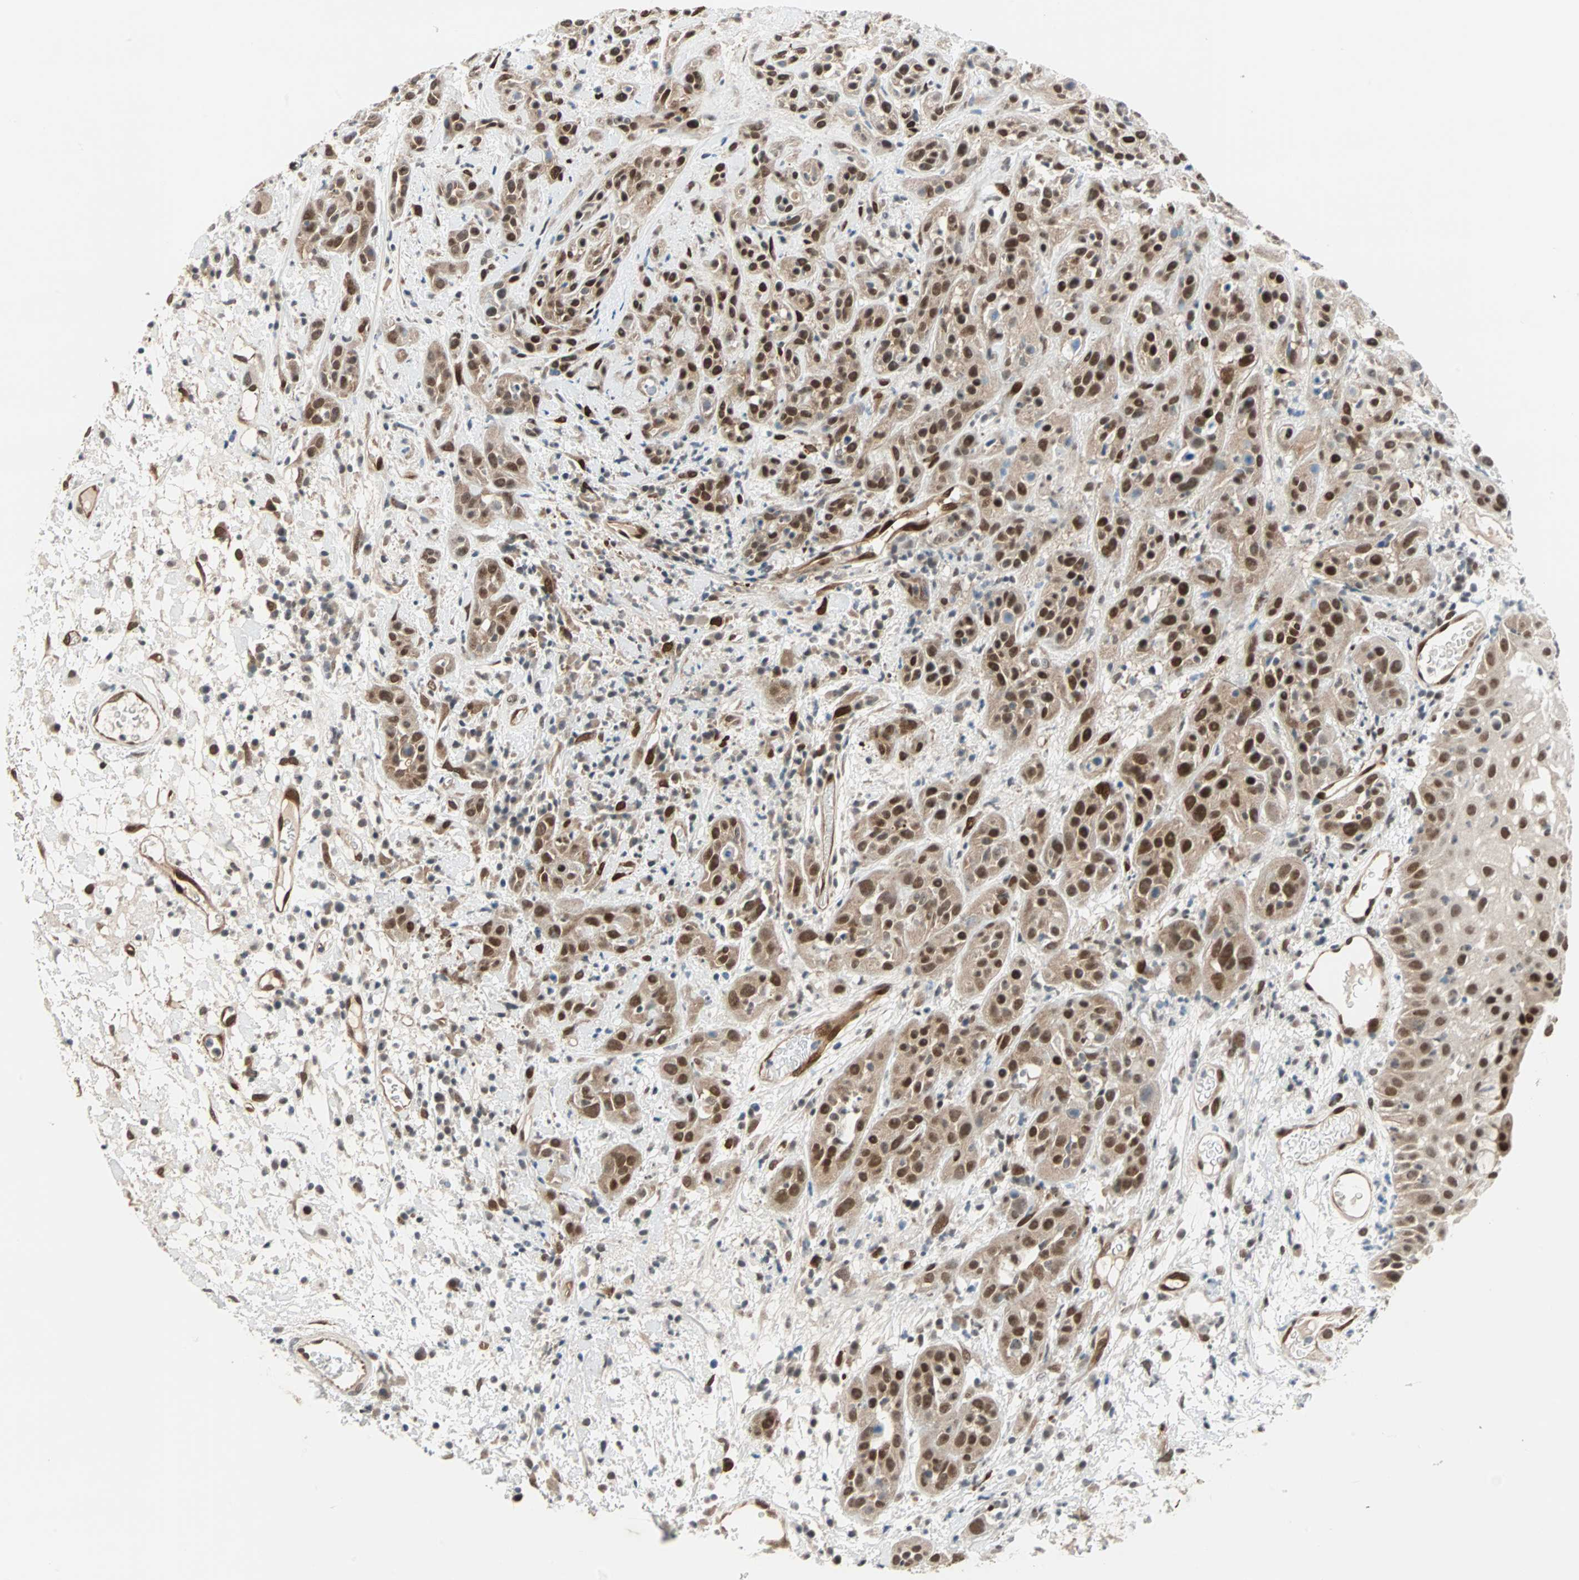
{"staining": {"intensity": "strong", "quantity": ">75%", "location": "cytoplasmic/membranous,nuclear"}, "tissue": "head and neck cancer", "cell_type": "Tumor cells", "image_type": "cancer", "snomed": [{"axis": "morphology", "description": "Squamous cell carcinoma, NOS"}, {"axis": "topography", "description": "Head-Neck"}], "caption": "Immunohistochemical staining of head and neck squamous cell carcinoma reveals high levels of strong cytoplasmic/membranous and nuclear protein positivity in about >75% of tumor cells.", "gene": "WWTR1", "patient": {"sex": "male", "age": 62}}